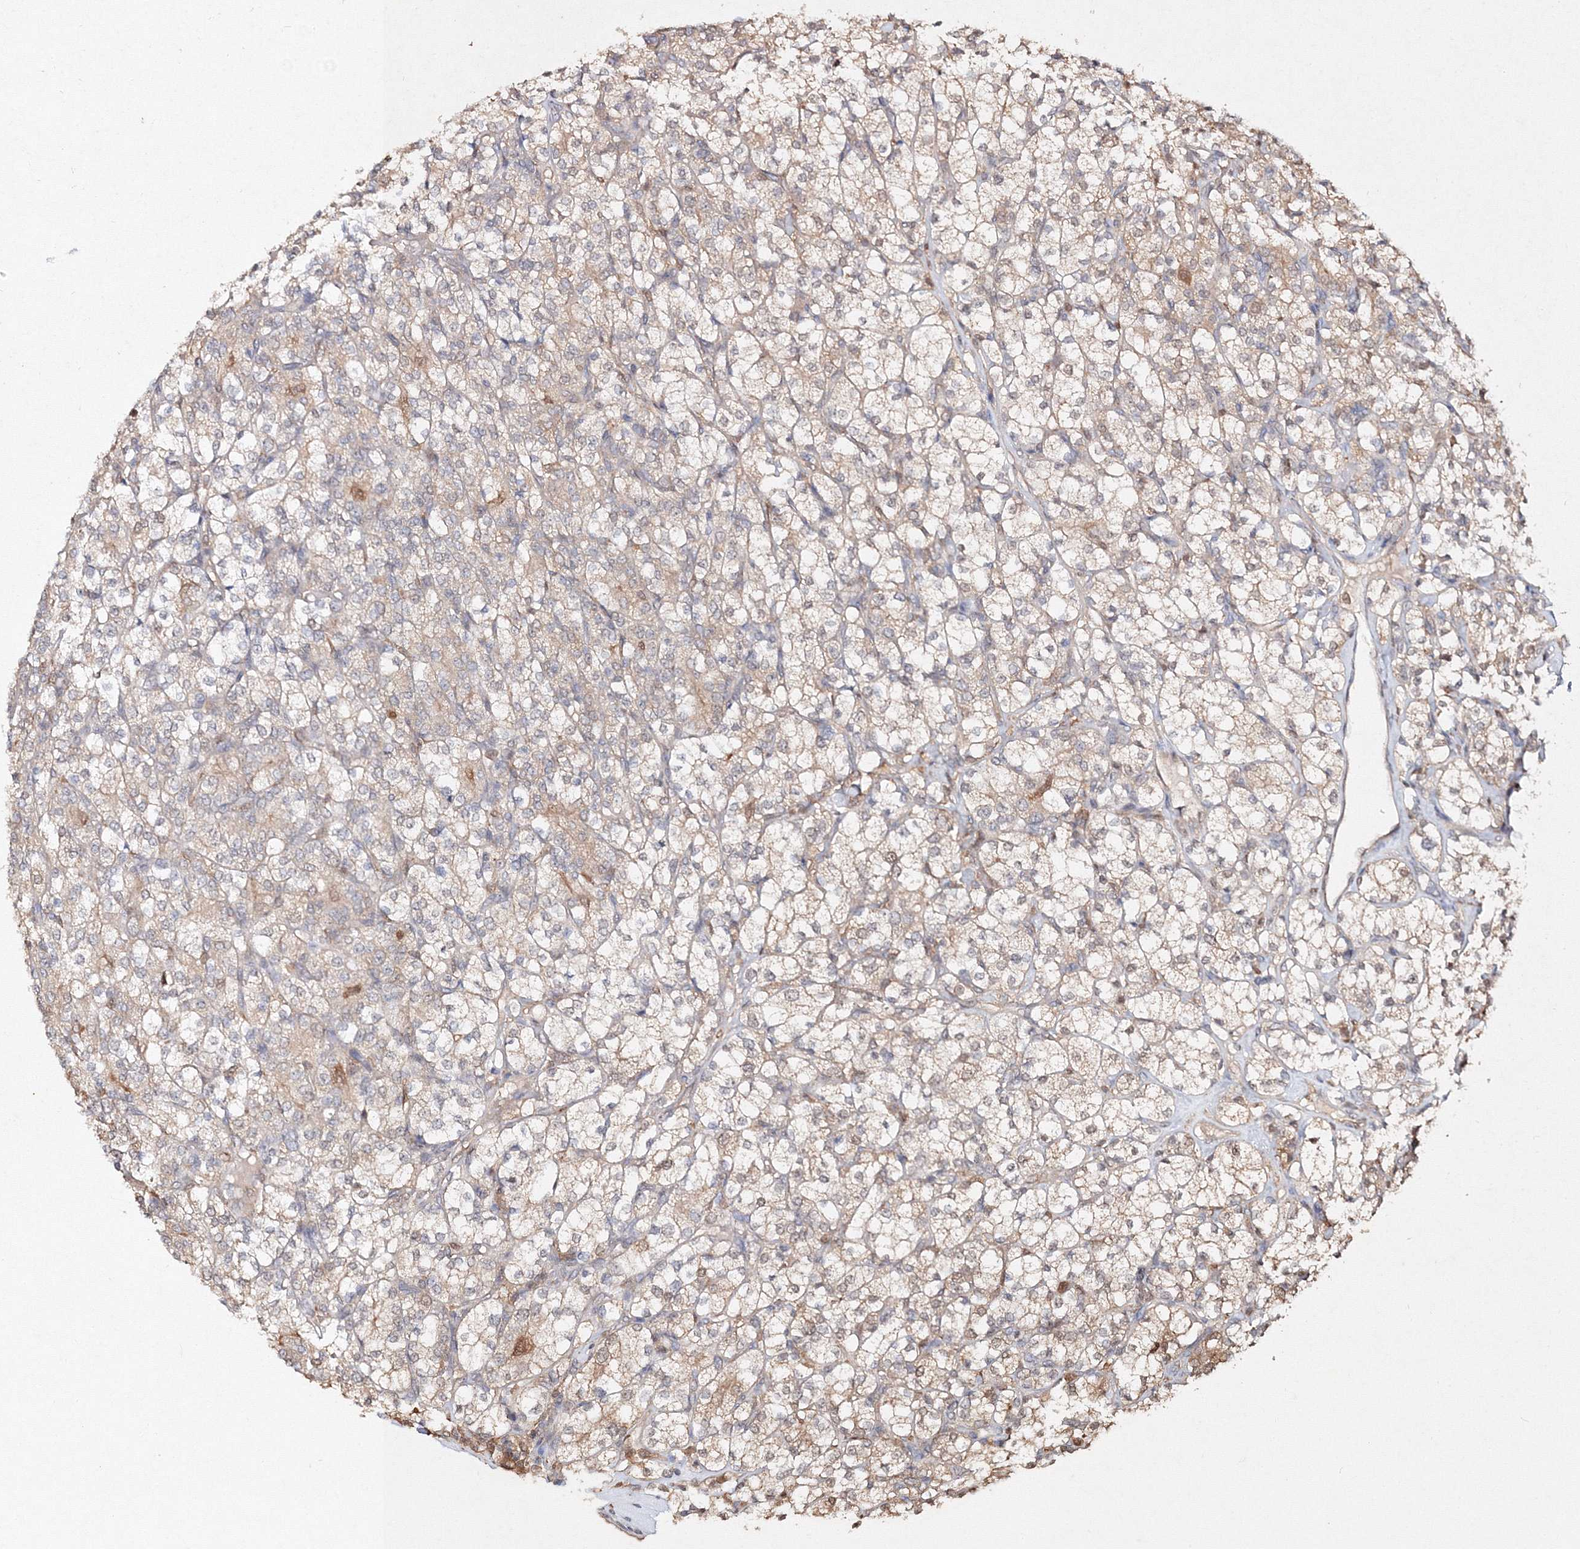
{"staining": {"intensity": "weak", "quantity": "25%-75%", "location": "cytoplasmic/membranous"}, "tissue": "renal cancer", "cell_type": "Tumor cells", "image_type": "cancer", "snomed": [{"axis": "morphology", "description": "Adenocarcinoma, NOS"}, {"axis": "topography", "description": "Kidney"}], "caption": "Immunohistochemical staining of human renal adenocarcinoma shows low levels of weak cytoplasmic/membranous protein expression in about 25%-75% of tumor cells. Nuclei are stained in blue.", "gene": "S100A11", "patient": {"sex": "male", "age": 77}}